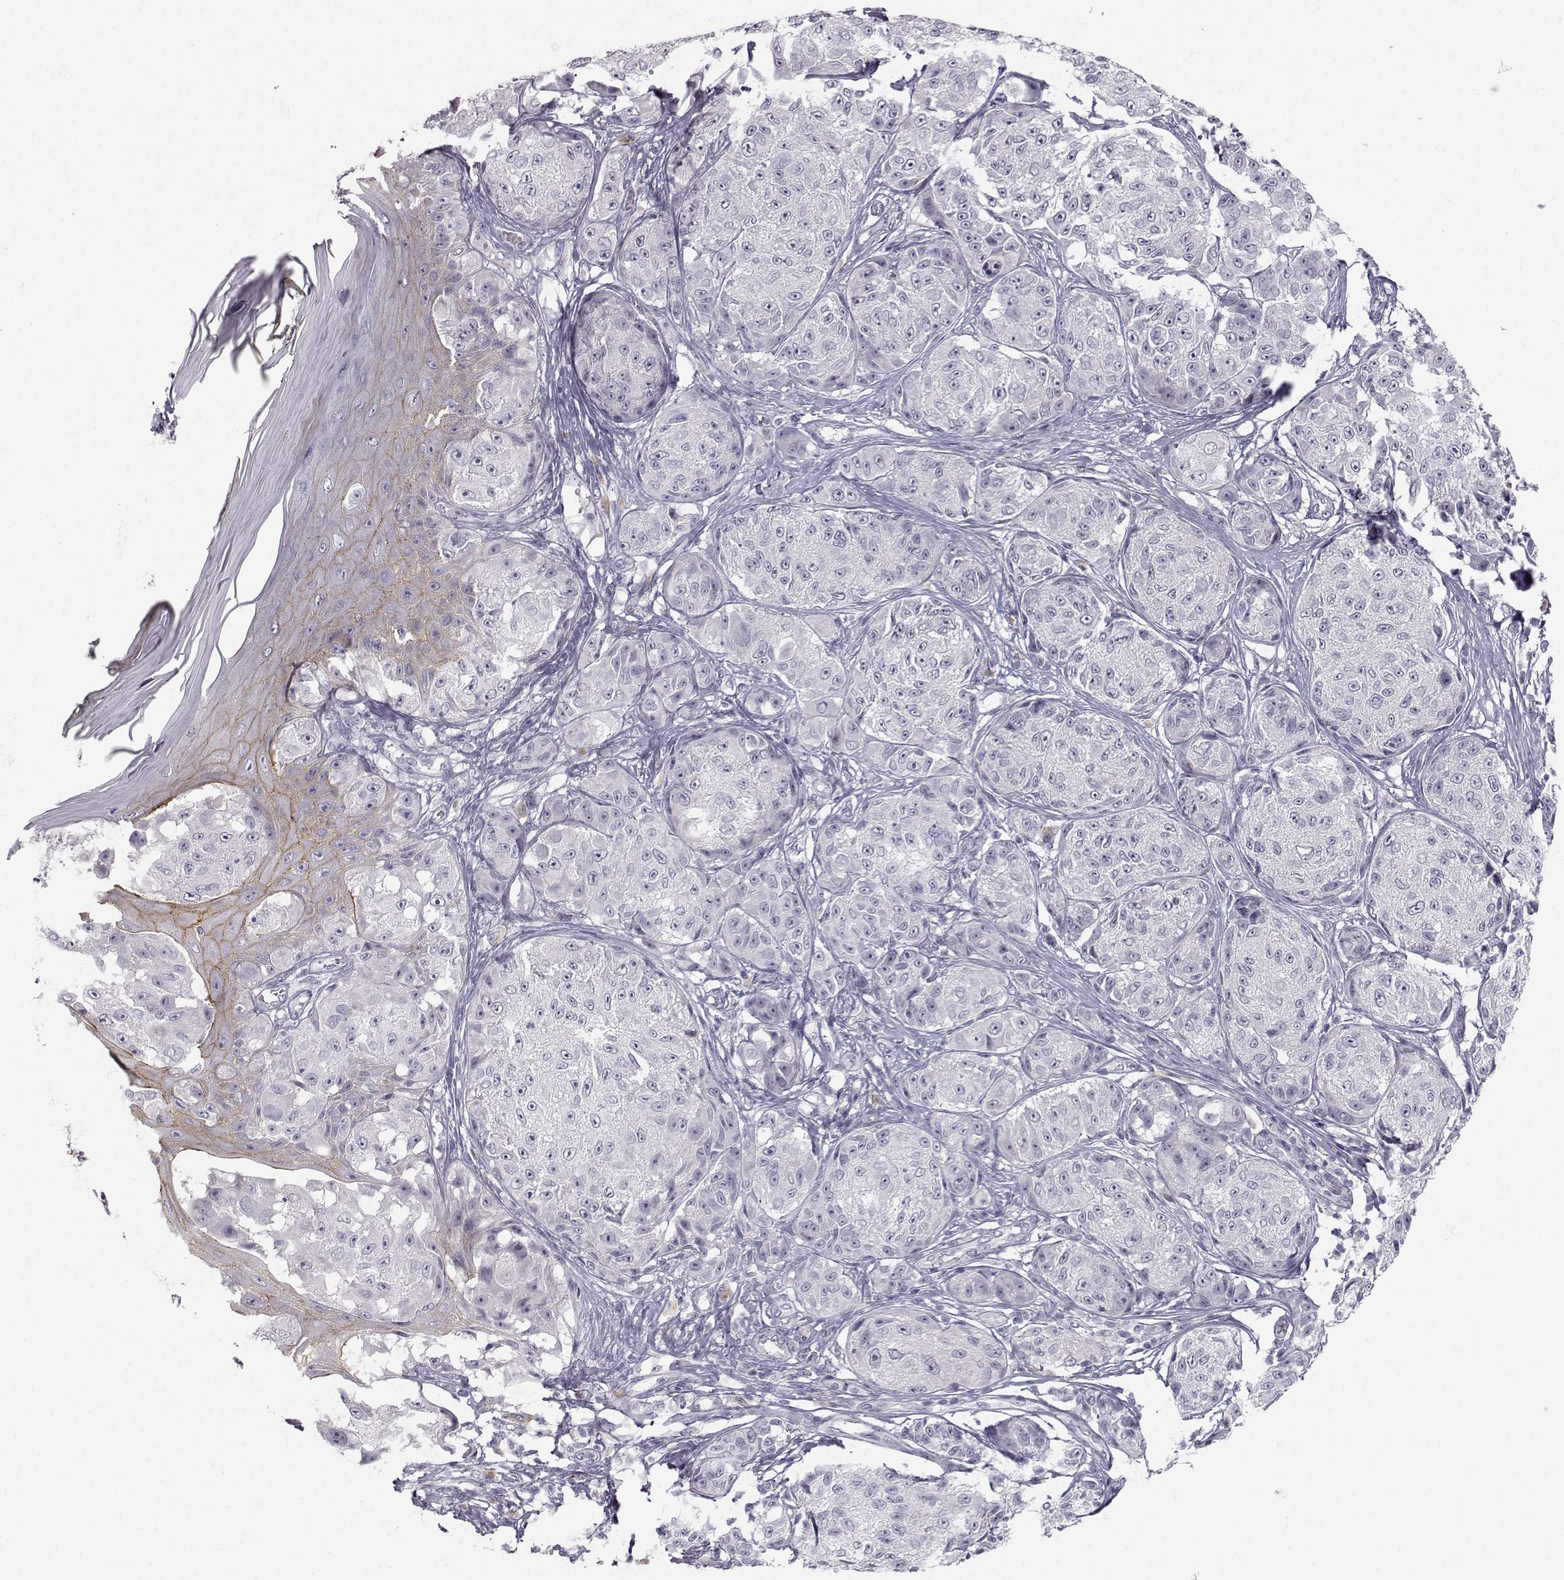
{"staining": {"intensity": "negative", "quantity": "none", "location": "none"}, "tissue": "melanoma", "cell_type": "Tumor cells", "image_type": "cancer", "snomed": [{"axis": "morphology", "description": "Malignant melanoma, NOS"}, {"axis": "topography", "description": "Skin"}], "caption": "There is no significant positivity in tumor cells of malignant melanoma.", "gene": "ZNF185", "patient": {"sex": "male", "age": 61}}